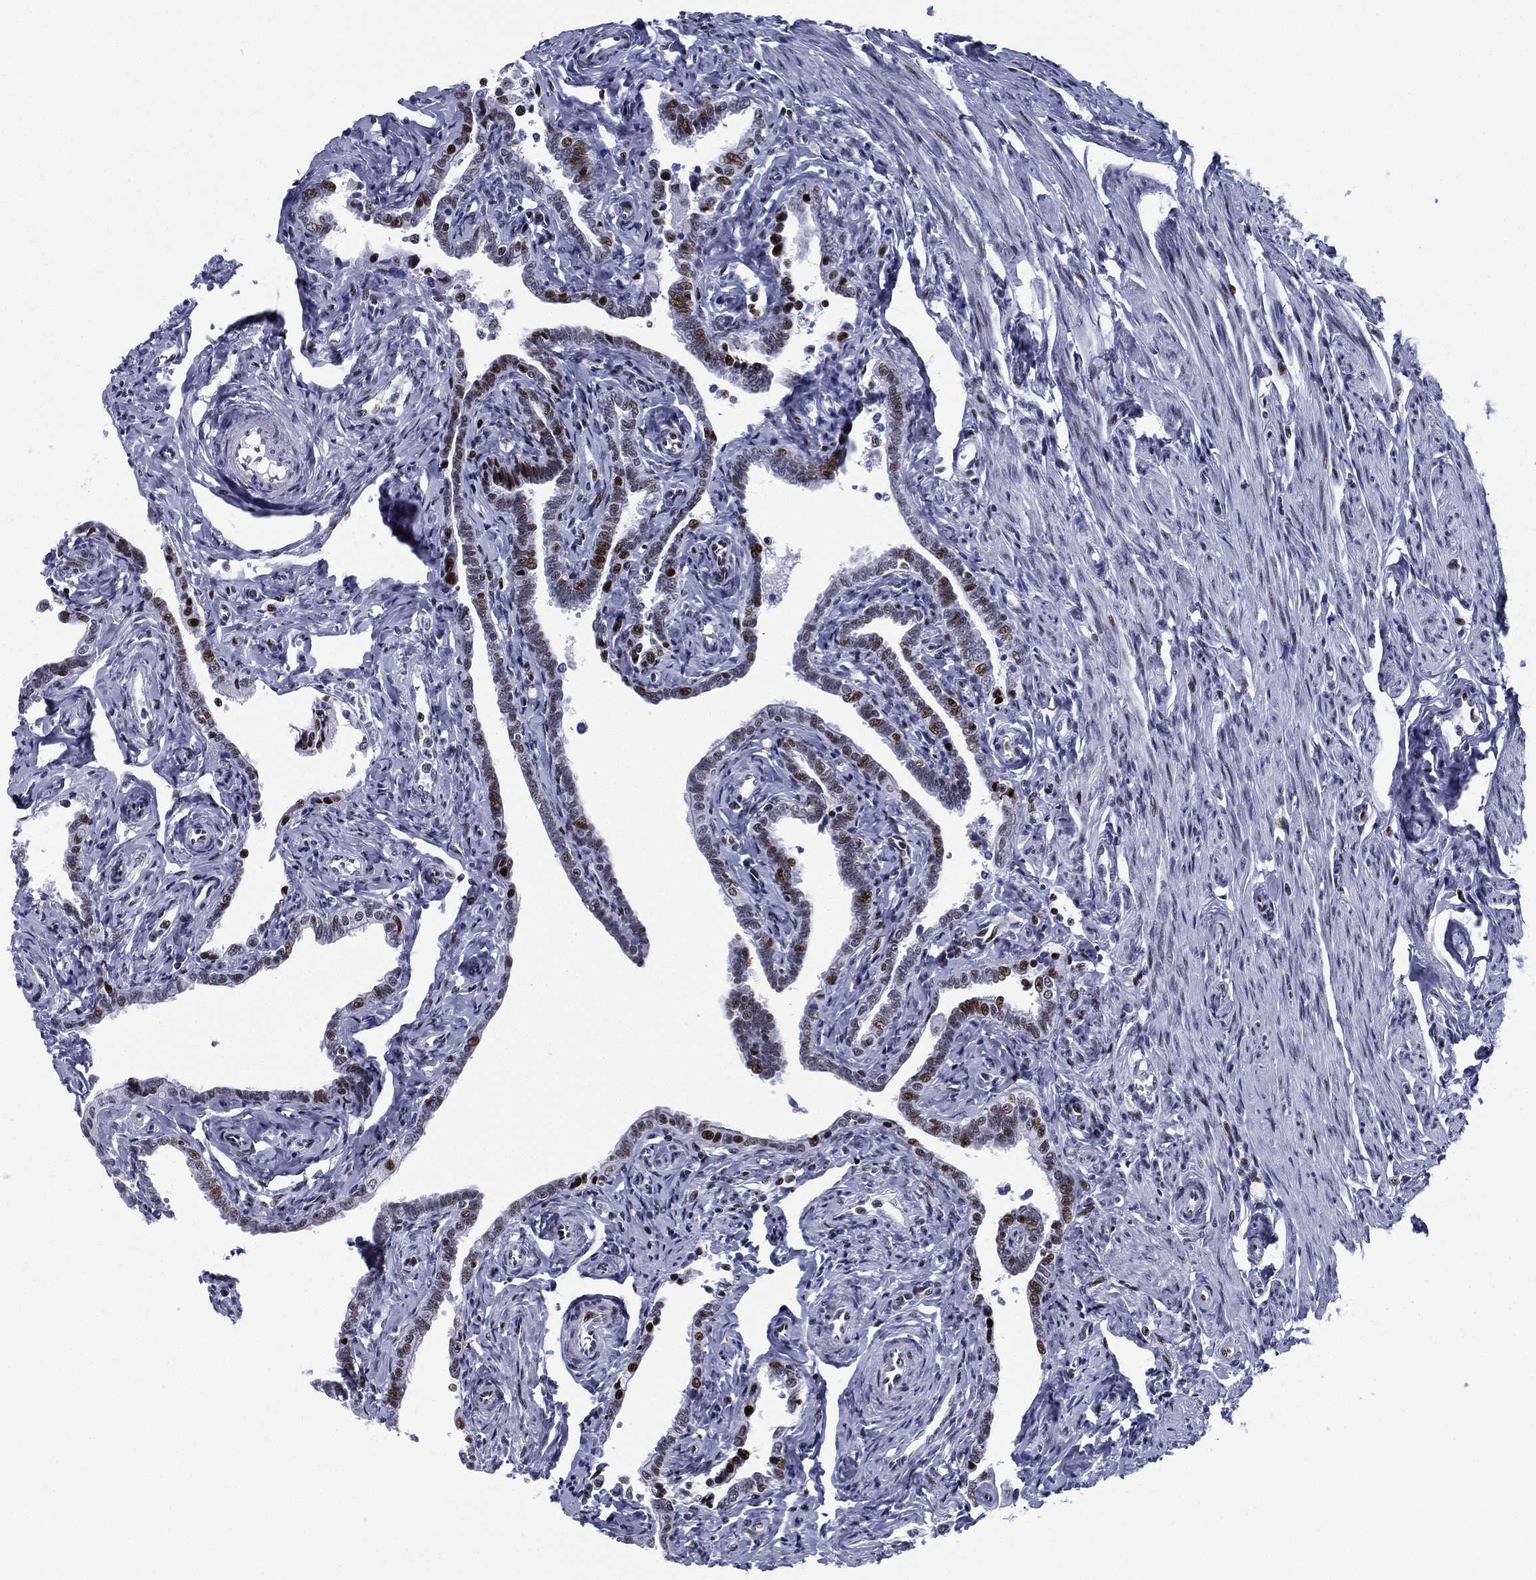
{"staining": {"intensity": "strong", "quantity": "25%-75%", "location": "nuclear"}, "tissue": "fallopian tube", "cell_type": "Glandular cells", "image_type": "normal", "snomed": [{"axis": "morphology", "description": "Normal tissue, NOS"}, {"axis": "topography", "description": "Fallopian tube"}, {"axis": "topography", "description": "Ovary"}], "caption": "DAB immunohistochemical staining of unremarkable fallopian tube reveals strong nuclear protein expression in about 25%-75% of glandular cells. (DAB IHC with brightfield microscopy, high magnification).", "gene": "CYB561D2", "patient": {"sex": "female", "age": 54}}